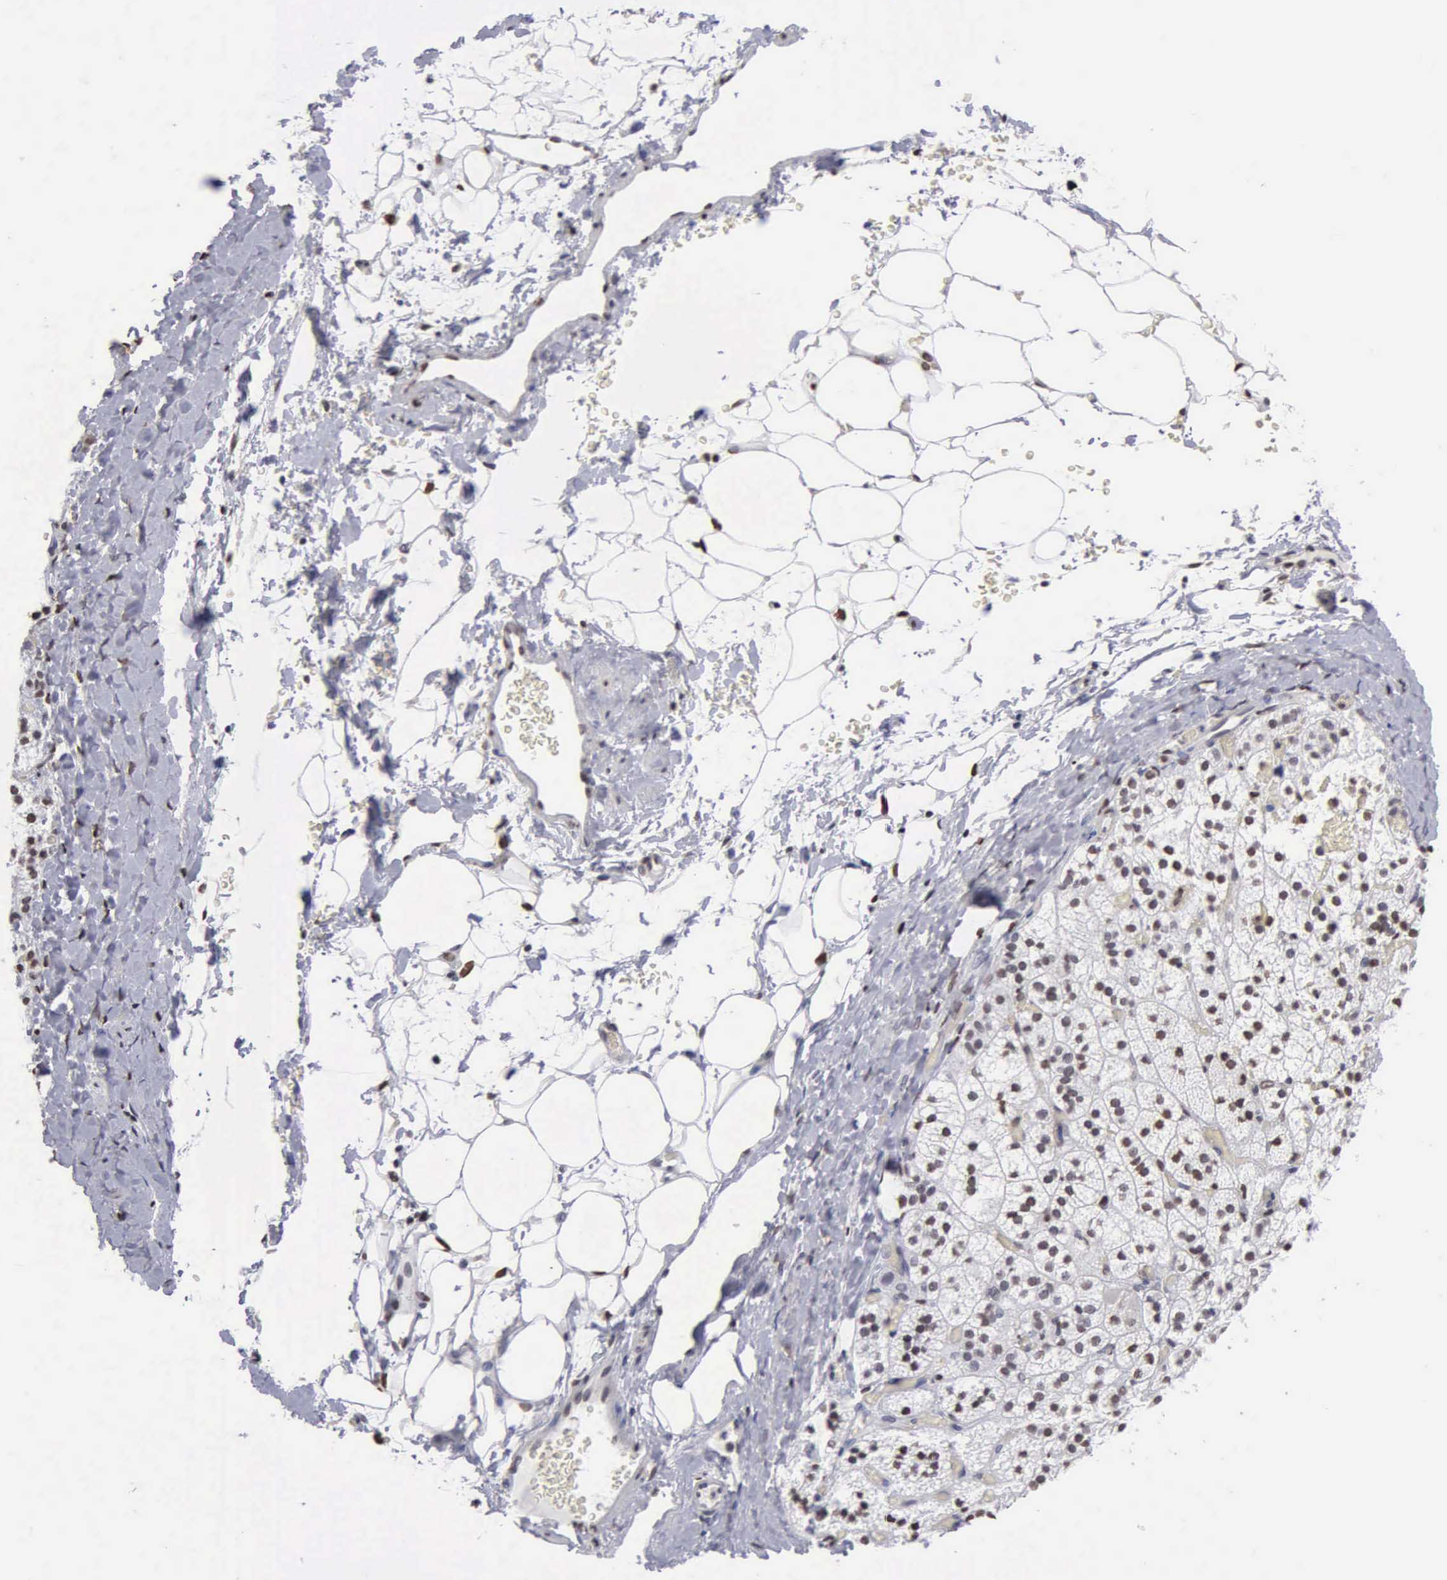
{"staining": {"intensity": "strong", "quantity": ">75%", "location": "nuclear"}, "tissue": "adrenal gland", "cell_type": "Glandular cells", "image_type": "normal", "snomed": [{"axis": "morphology", "description": "Normal tissue, NOS"}, {"axis": "topography", "description": "Adrenal gland"}], "caption": "The immunohistochemical stain labels strong nuclear positivity in glandular cells of unremarkable adrenal gland. (DAB (3,3'-diaminobenzidine) = brown stain, brightfield microscopy at high magnification).", "gene": "CCNG1", "patient": {"sex": "male", "age": 53}}